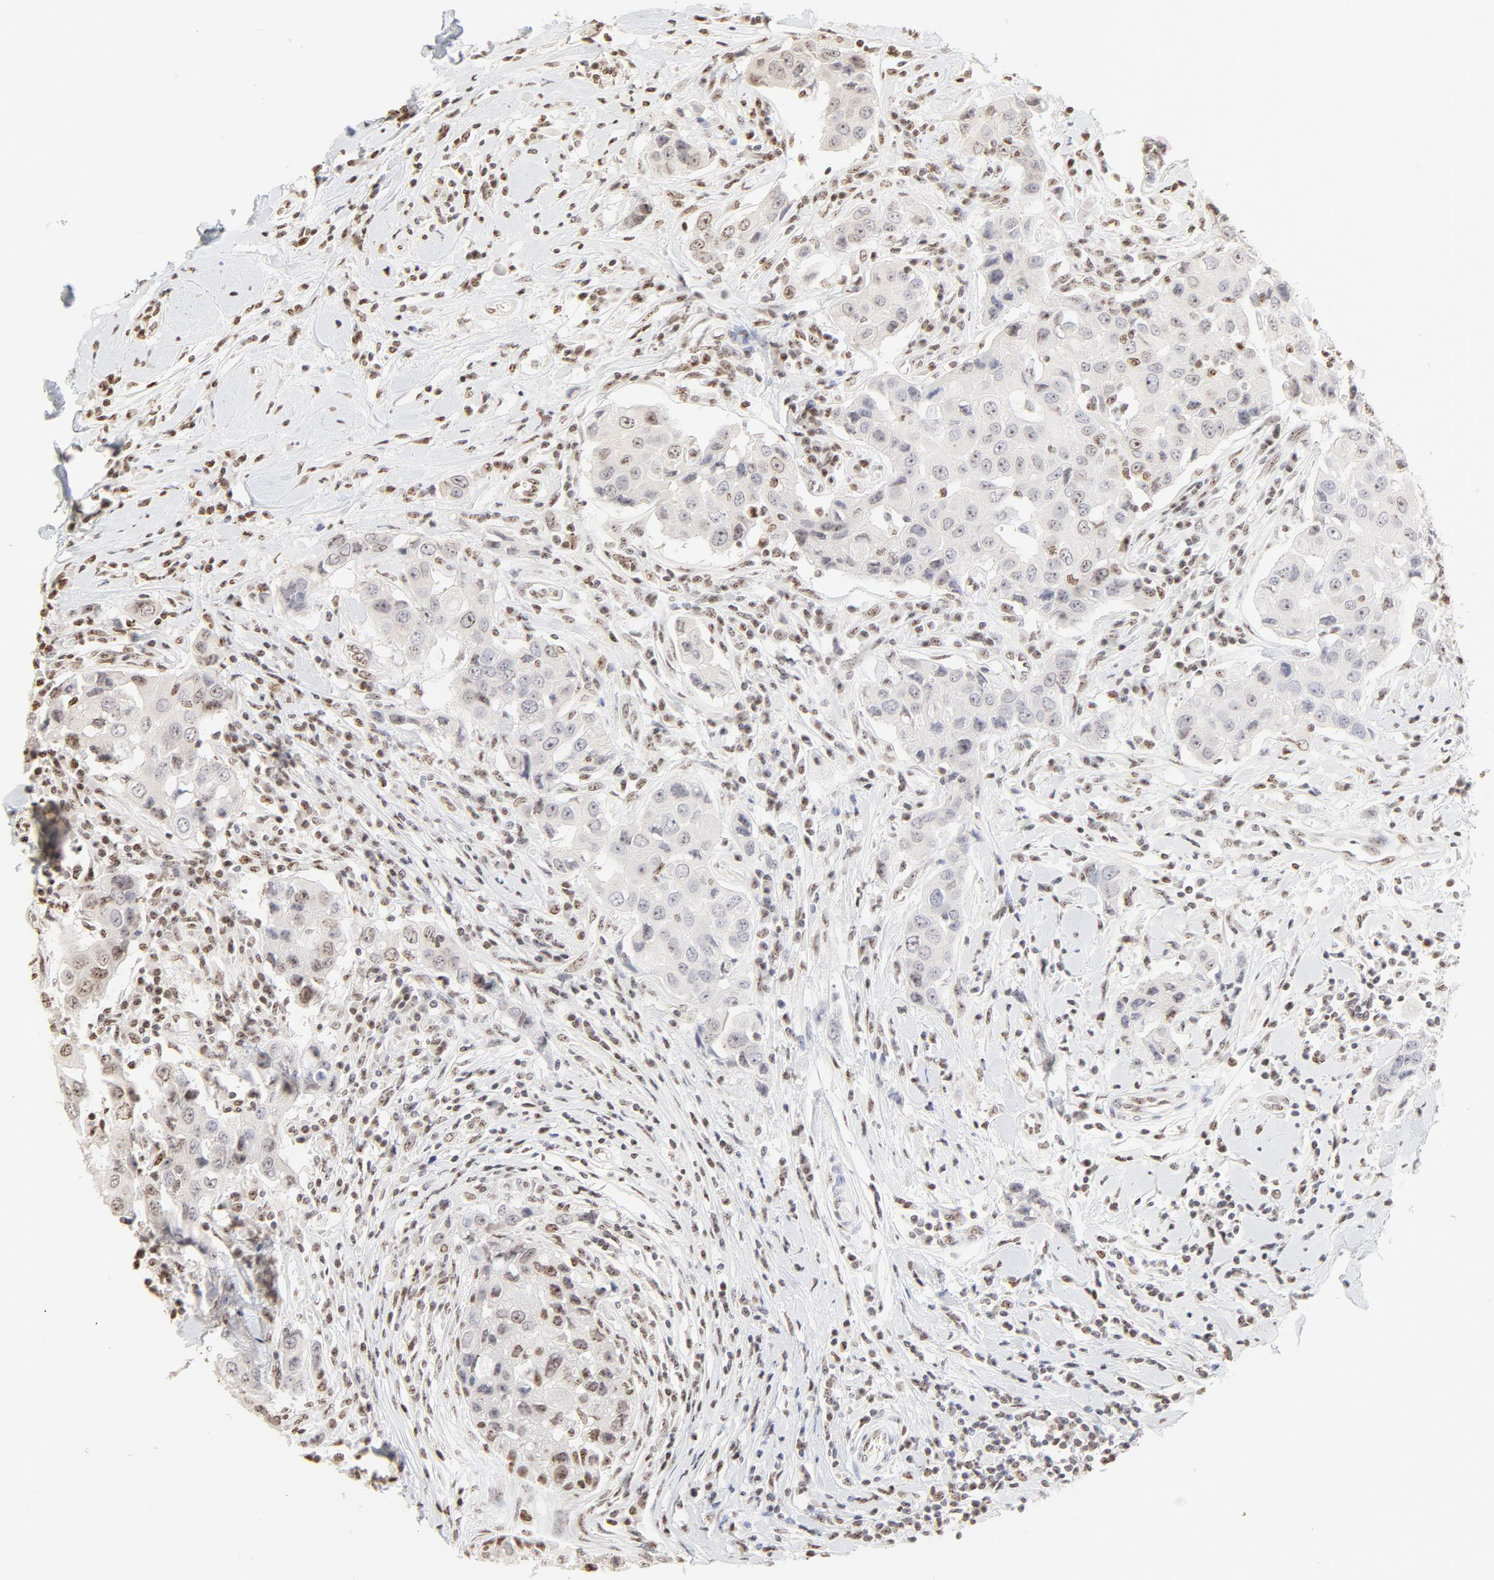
{"staining": {"intensity": "weak", "quantity": "<25%", "location": "nuclear"}, "tissue": "breast cancer", "cell_type": "Tumor cells", "image_type": "cancer", "snomed": [{"axis": "morphology", "description": "Duct carcinoma"}, {"axis": "topography", "description": "Breast"}], "caption": "Immunohistochemistry histopathology image of neoplastic tissue: breast cancer (intraductal carcinoma) stained with DAB (3,3'-diaminobenzidine) exhibits no significant protein staining in tumor cells. (DAB immunohistochemistry, high magnification).", "gene": "NFIL3", "patient": {"sex": "female", "age": 27}}